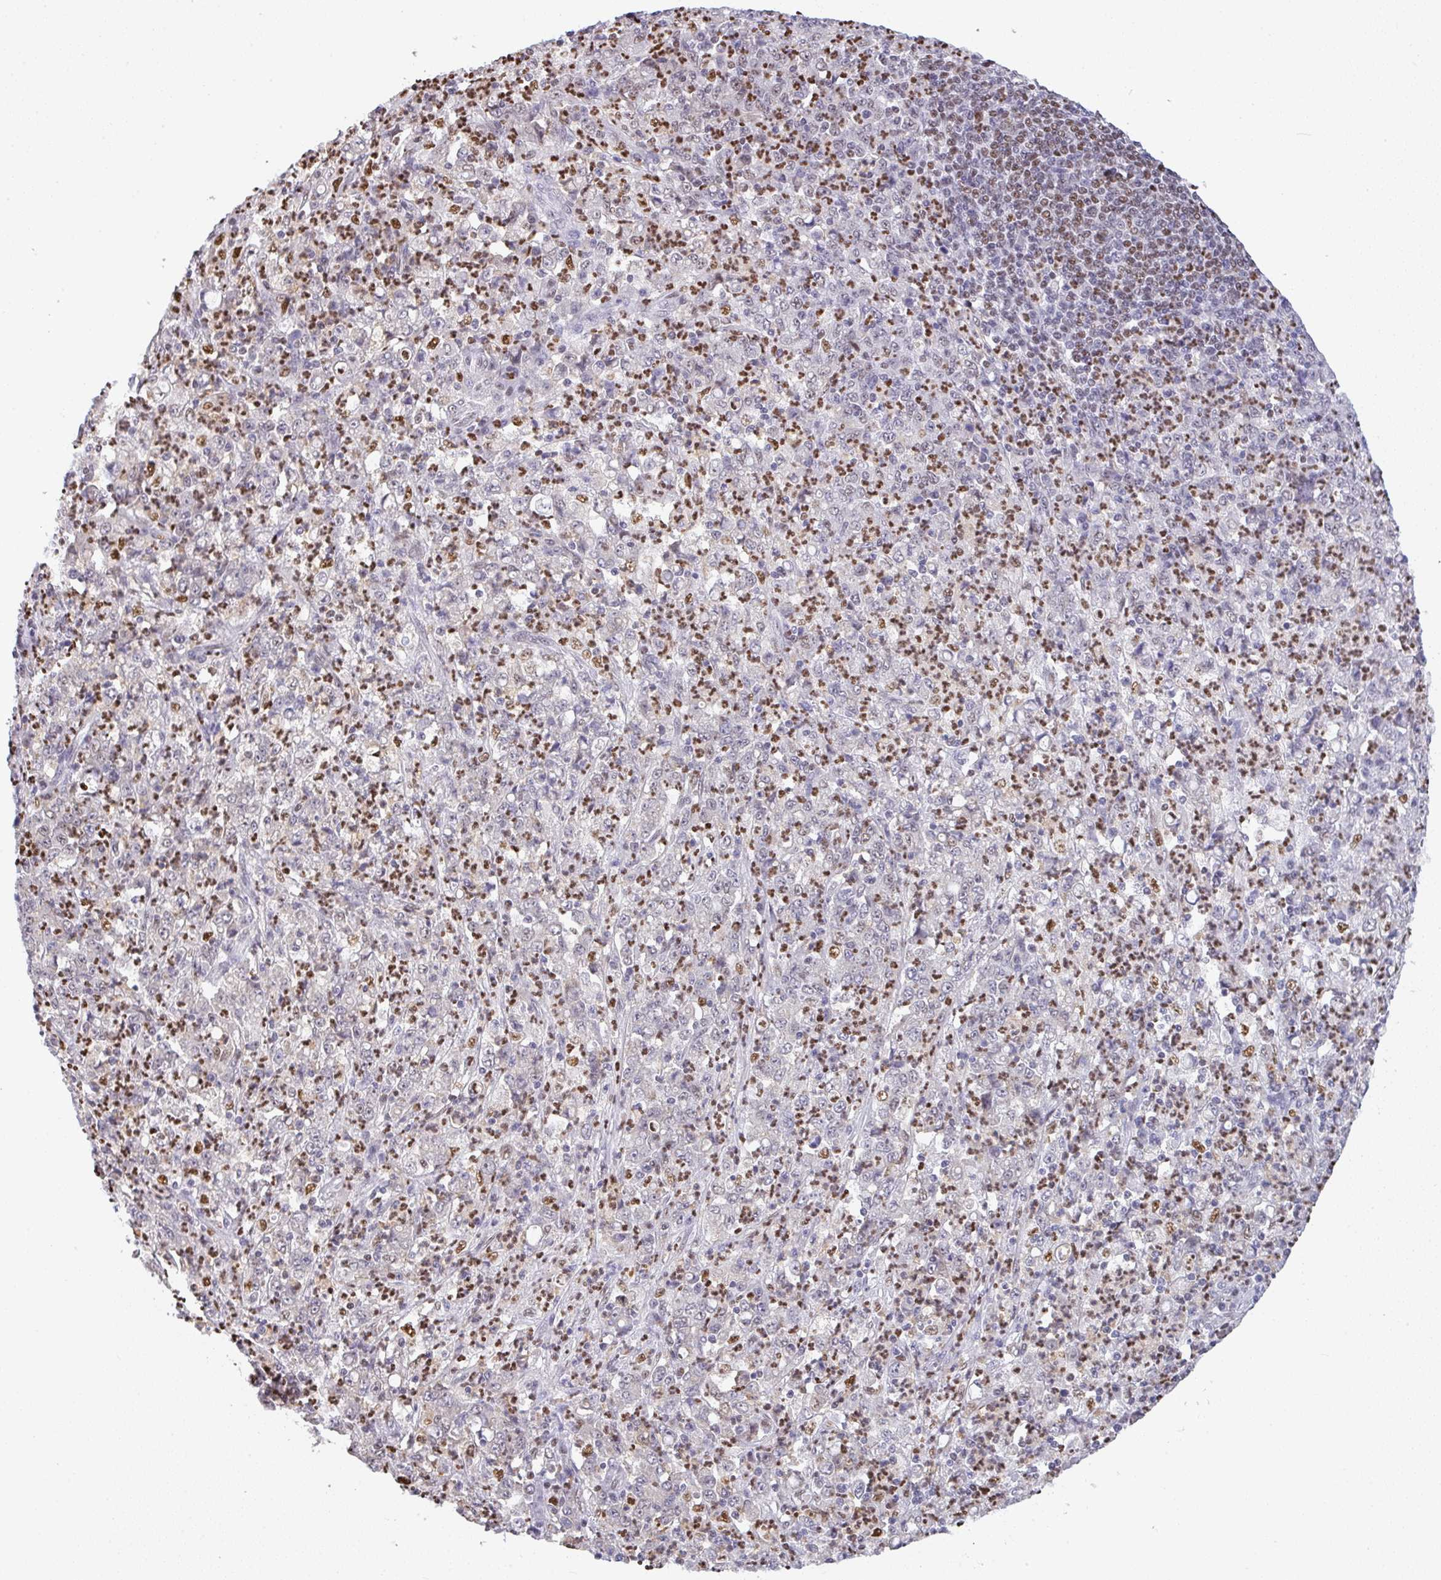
{"staining": {"intensity": "weak", "quantity": "<25%", "location": "nuclear"}, "tissue": "stomach cancer", "cell_type": "Tumor cells", "image_type": "cancer", "snomed": [{"axis": "morphology", "description": "Adenocarcinoma, NOS"}, {"axis": "topography", "description": "Stomach, lower"}], "caption": "DAB (3,3'-diaminobenzidine) immunohistochemical staining of adenocarcinoma (stomach) displays no significant expression in tumor cells. (DAB IHC visualized using brightfield microscopy, high magnification).", "gene": "BBX", "patient": {"sex": "female", "age": 71}}